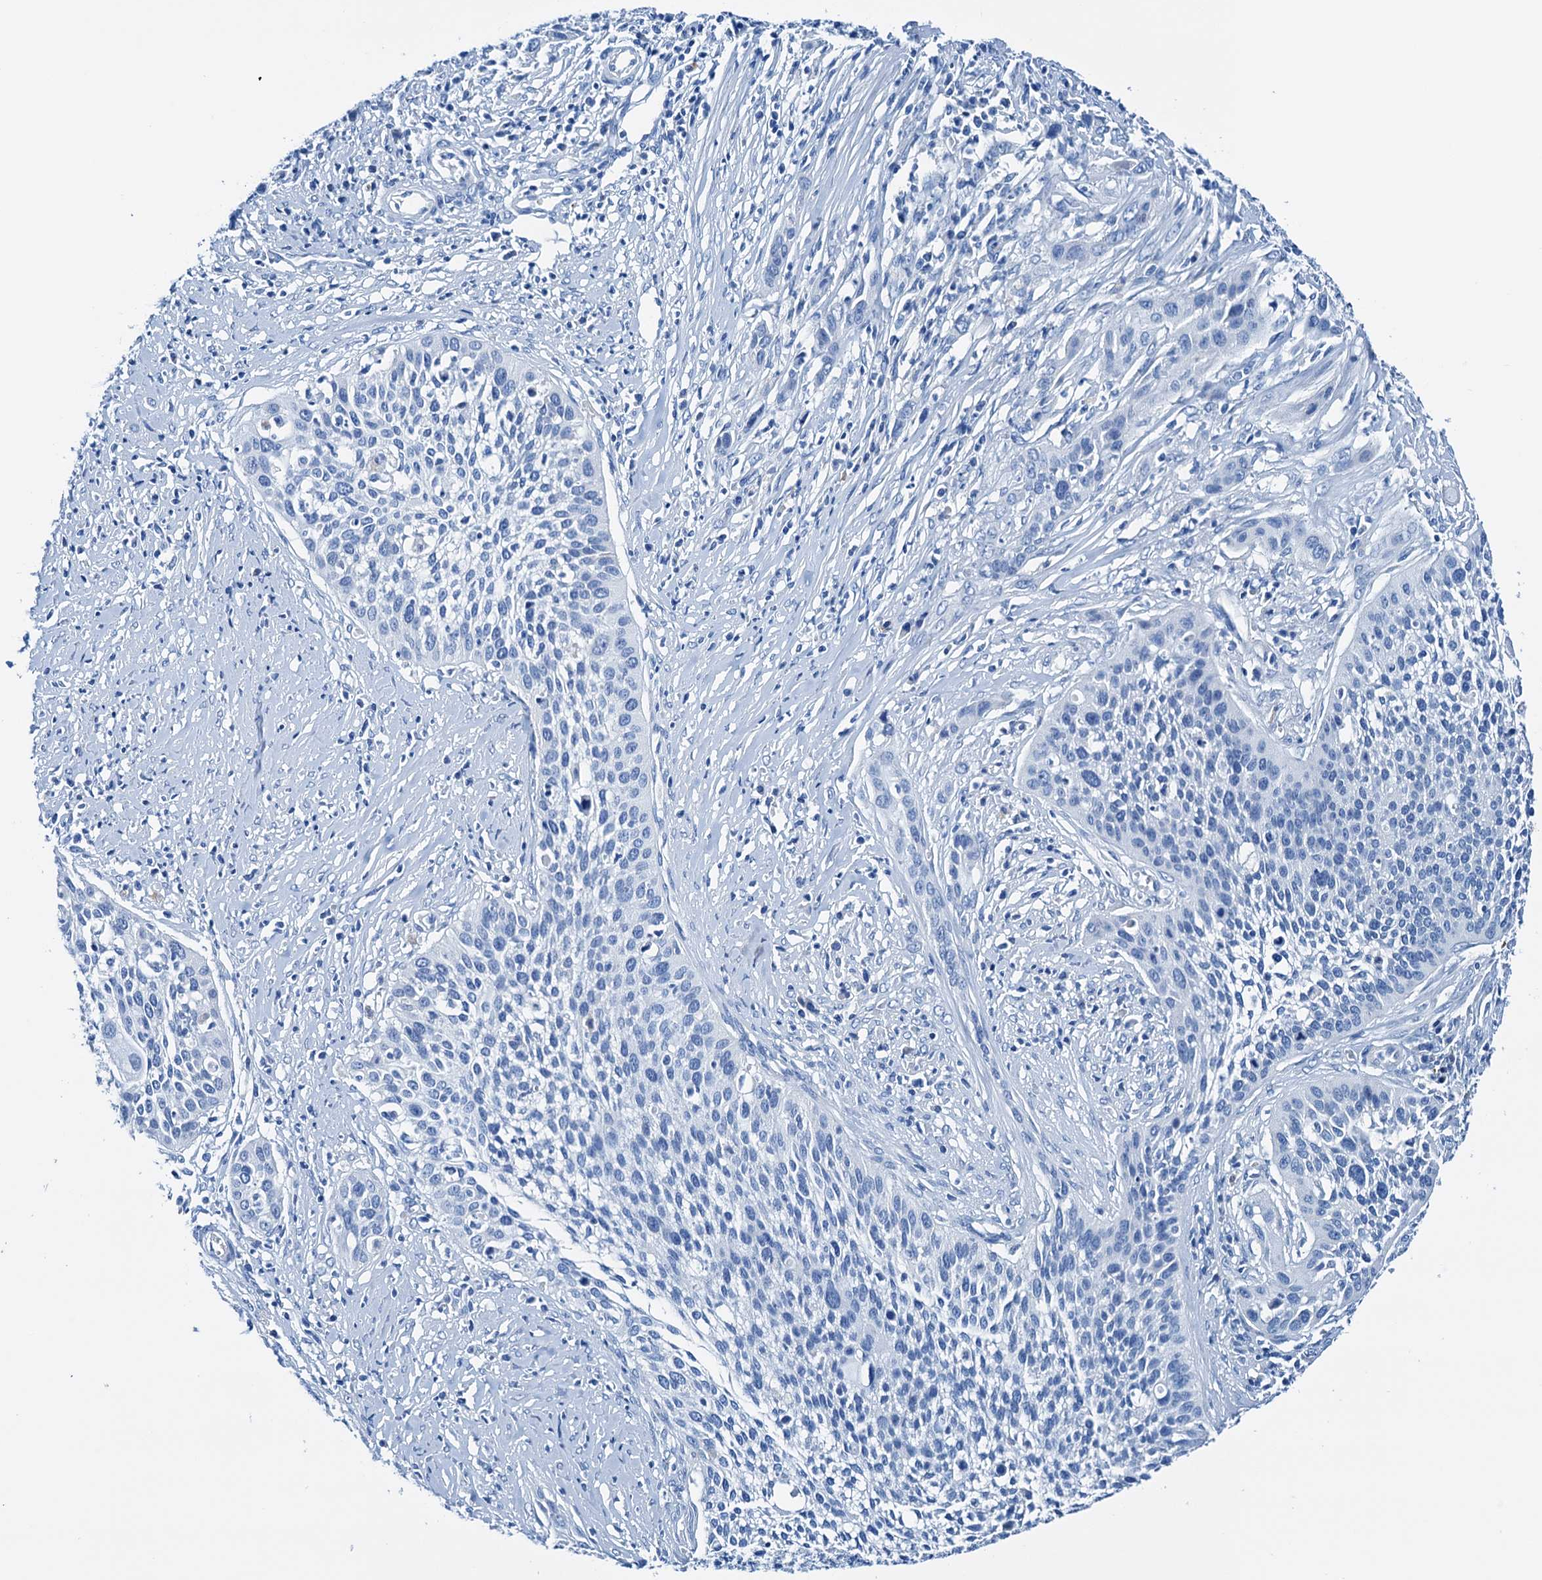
{"staining": {"intensity": "negative", "quantity": "none", "location": "none"}, "tissue": "cervical cancer", "cell_type": "Tumor cells", "image_type": "cancer", "snomed": [{"axis": "morphology", "description": "Squamous cell carcinoma, NOS"}, {"axis": "topography", "description": "Cervix"}], "caption": "Immunohistochemistry (IHC) micrograph of neoplastic tissue: human cervical cancer (squamous cell carcinoma) stained with DAB (3,3'-diaminobenzidine) displays no significant protein expression in tumor cells.", "gene": "C1QTNF4", "patient": {"sex": "female", "age": 34}}